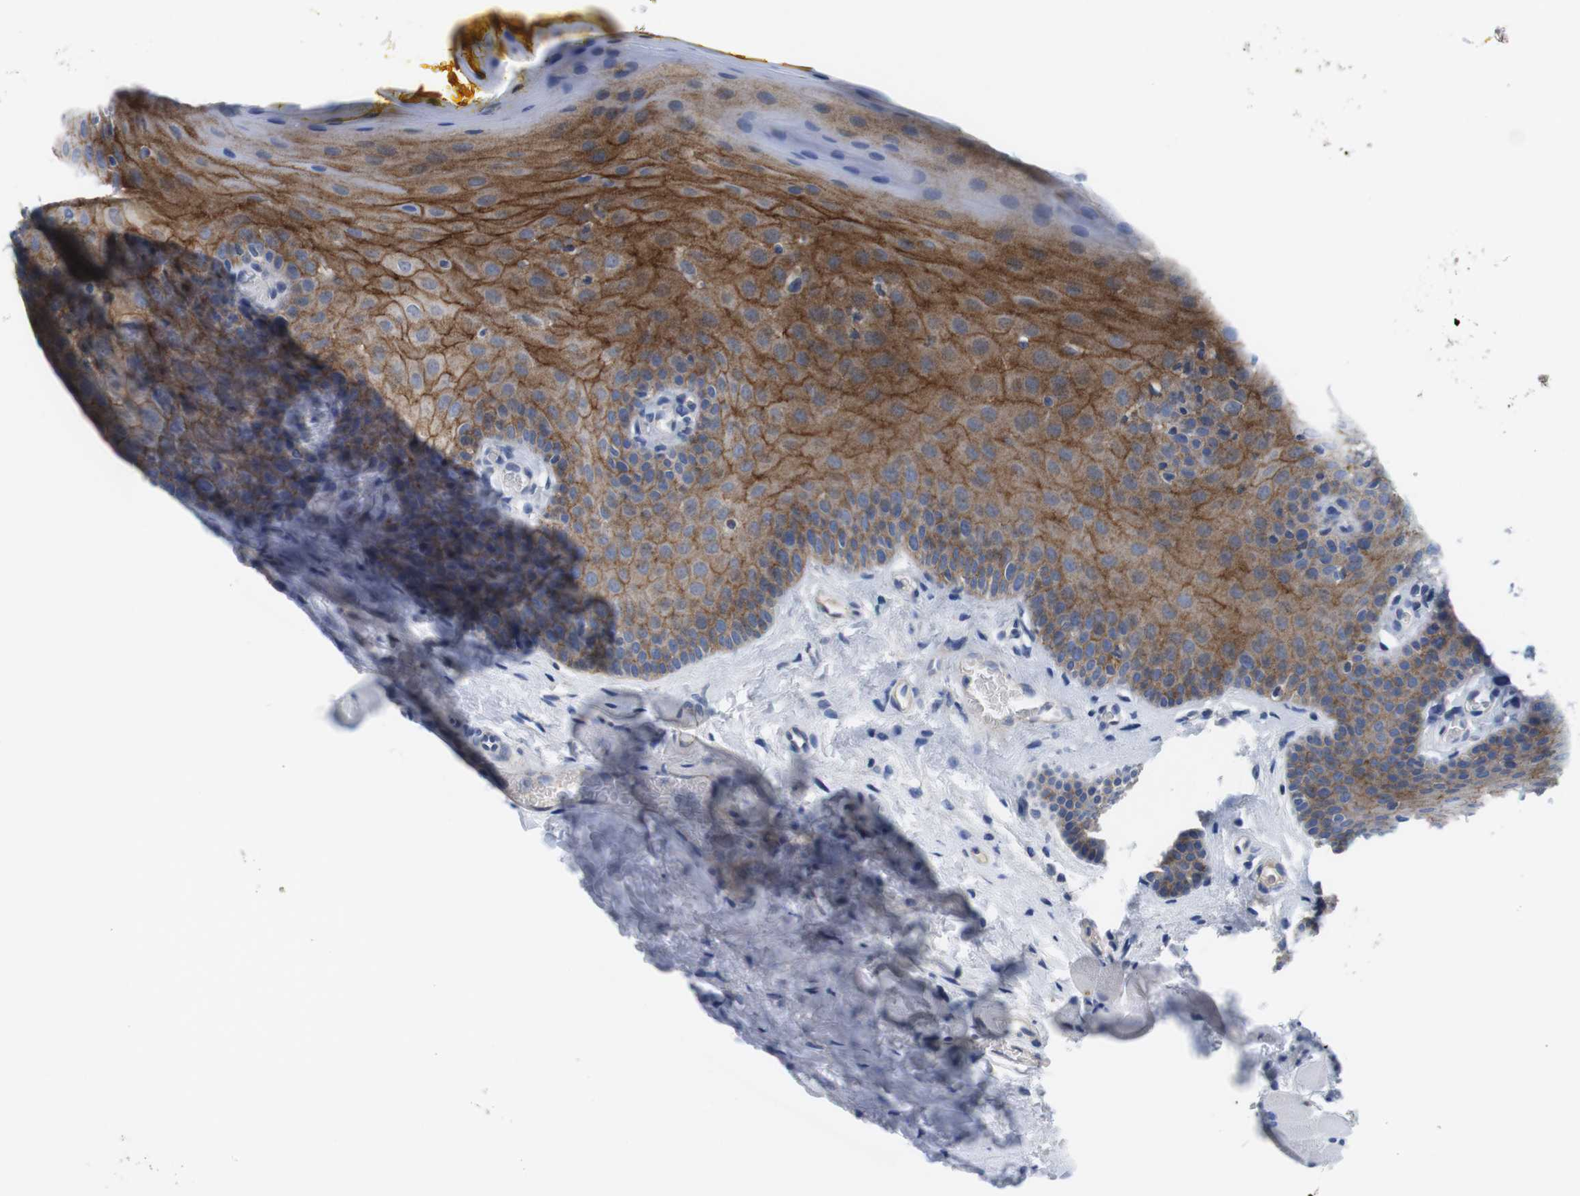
{"staining": {"intensity": "moderate", "quantity": ">75%", "location": "cytoplasmic/membranous"}, "tissue": "oral mucosa", "cell_type": "Squamous epithelial cells", "image_type": "normal", "snomed": [{"axis": "morphology", "description": "Normal tissue, NOS"}, {"axis": "topography", "description": "Oral tissue"}], "caption": "Squamous epithelial cells show medium levels of moderate cytoplasmic/membranous positivity in approximately >75% of cells in benign oral mucosa. (Brightfield microscopy of DAB IHC at high magnification).", "gene": "SCRIB", "patient": {"sex": "male", "age": 54}}